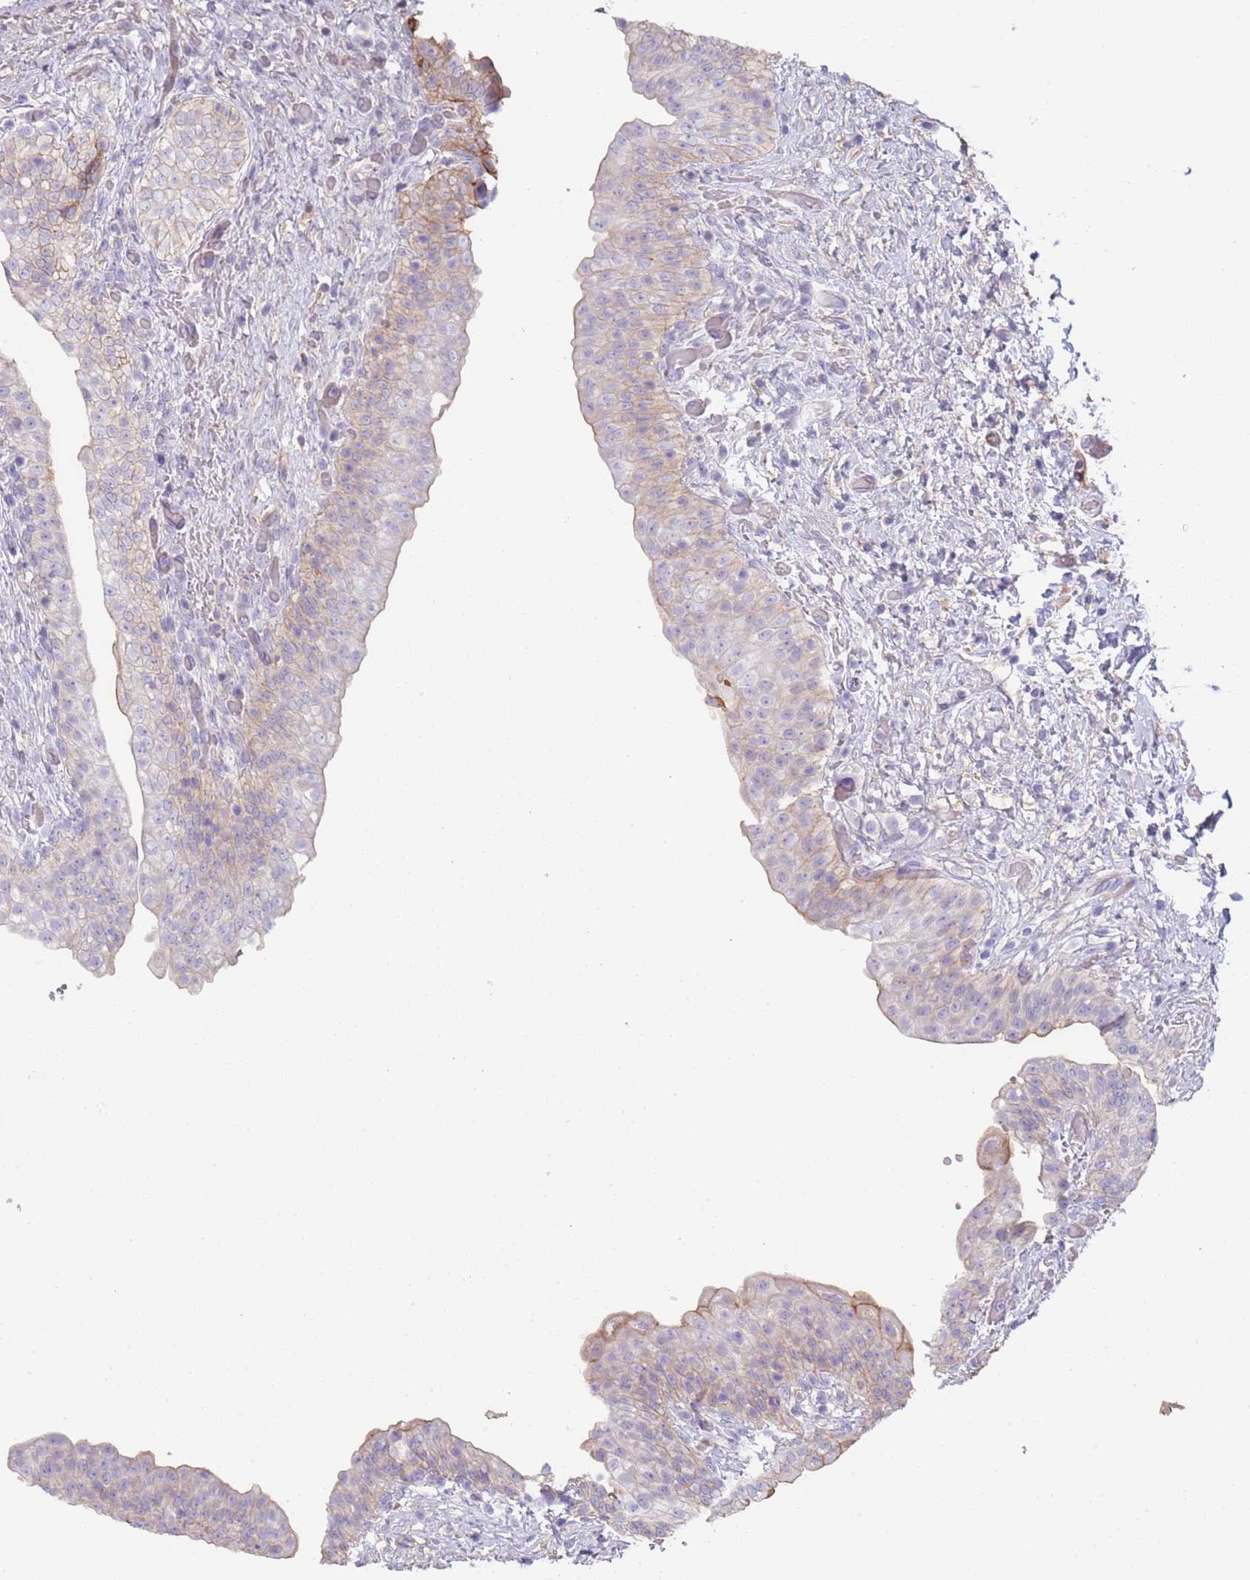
{"staining": {"intensity": "weak", "quantity": "<25%", "location": "cytoplasmic/membranous"}, "tissue": "urinary bladder", "cell_type": "Urothelial cells", "image_type": "normal", "snomed": [{"axis": "morphology", "description": "Normal tissue, NOS"}, {"axis": "topography", "description": "Urinary bladder"}], "caption": "A high-resolution image shows immunohistochemistry (IHC) staining of normal urinary bladder, which demonstrates no significant staining in urothelial cells. (Immunohistochemistry, brightfield microscopy, high magnification).", "gene": "ENSG00000271254", "patient": {"sex": "male", "age": 69}}